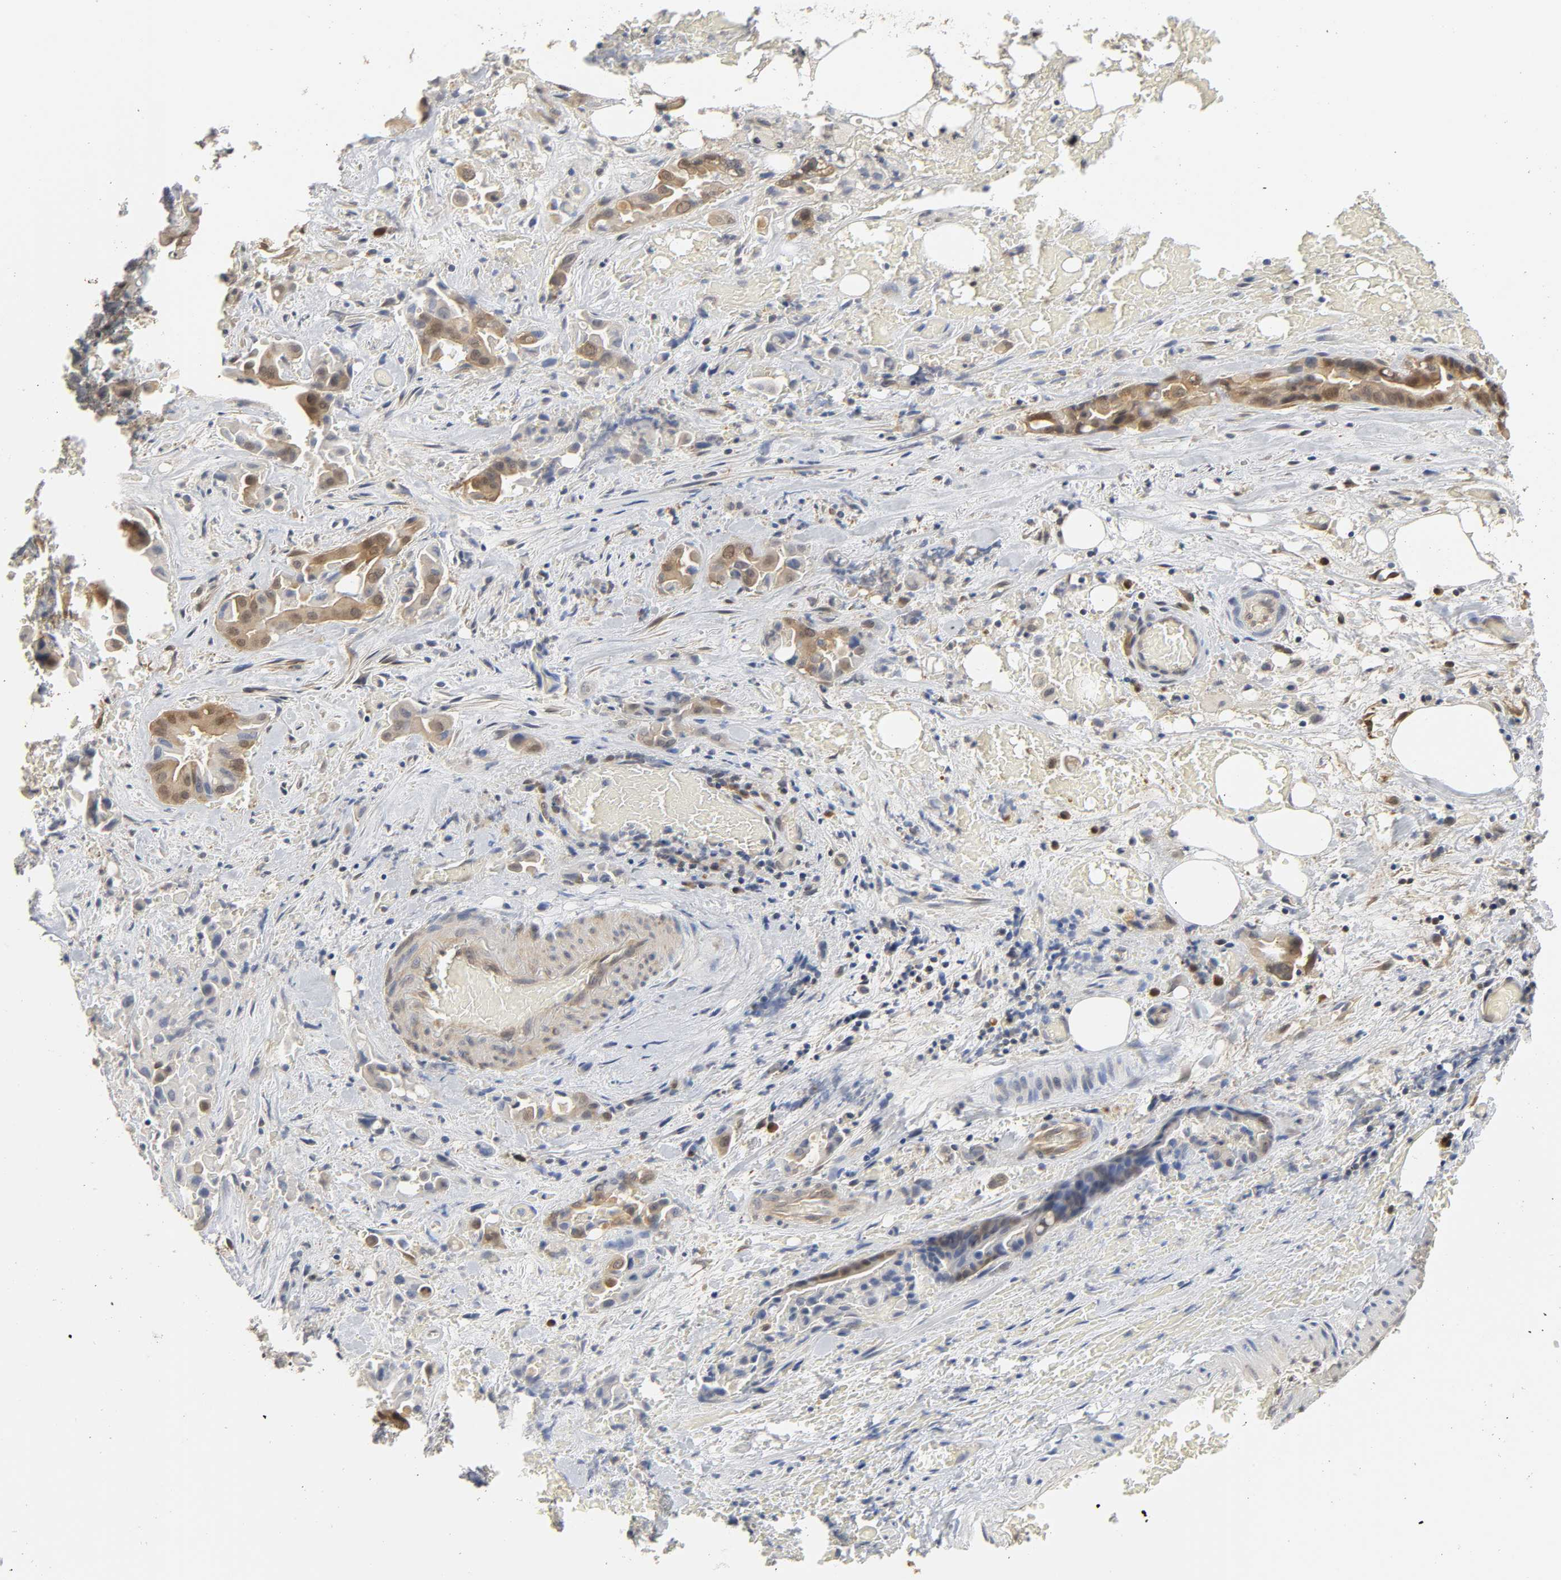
{"staining": {"intensity": "moderate", "quantity": ">75%", "location": "cytoplasmic/membranous"}, "tissue": "liver cancer", "cell_type": "Tumor cells", "image_type": "cancer", "snomed": [{"axis": "morphology", "description": "Cholangiocarcinoma"}, {"axis": "topography", "description": "Liver"}], "caption": "Liver cancer (cholangiocarcinoma) stained with a protein marker shows moderate staining in tumor cells.", "gene": "MIF", "patient": {"sex": "female", "age": 68}}